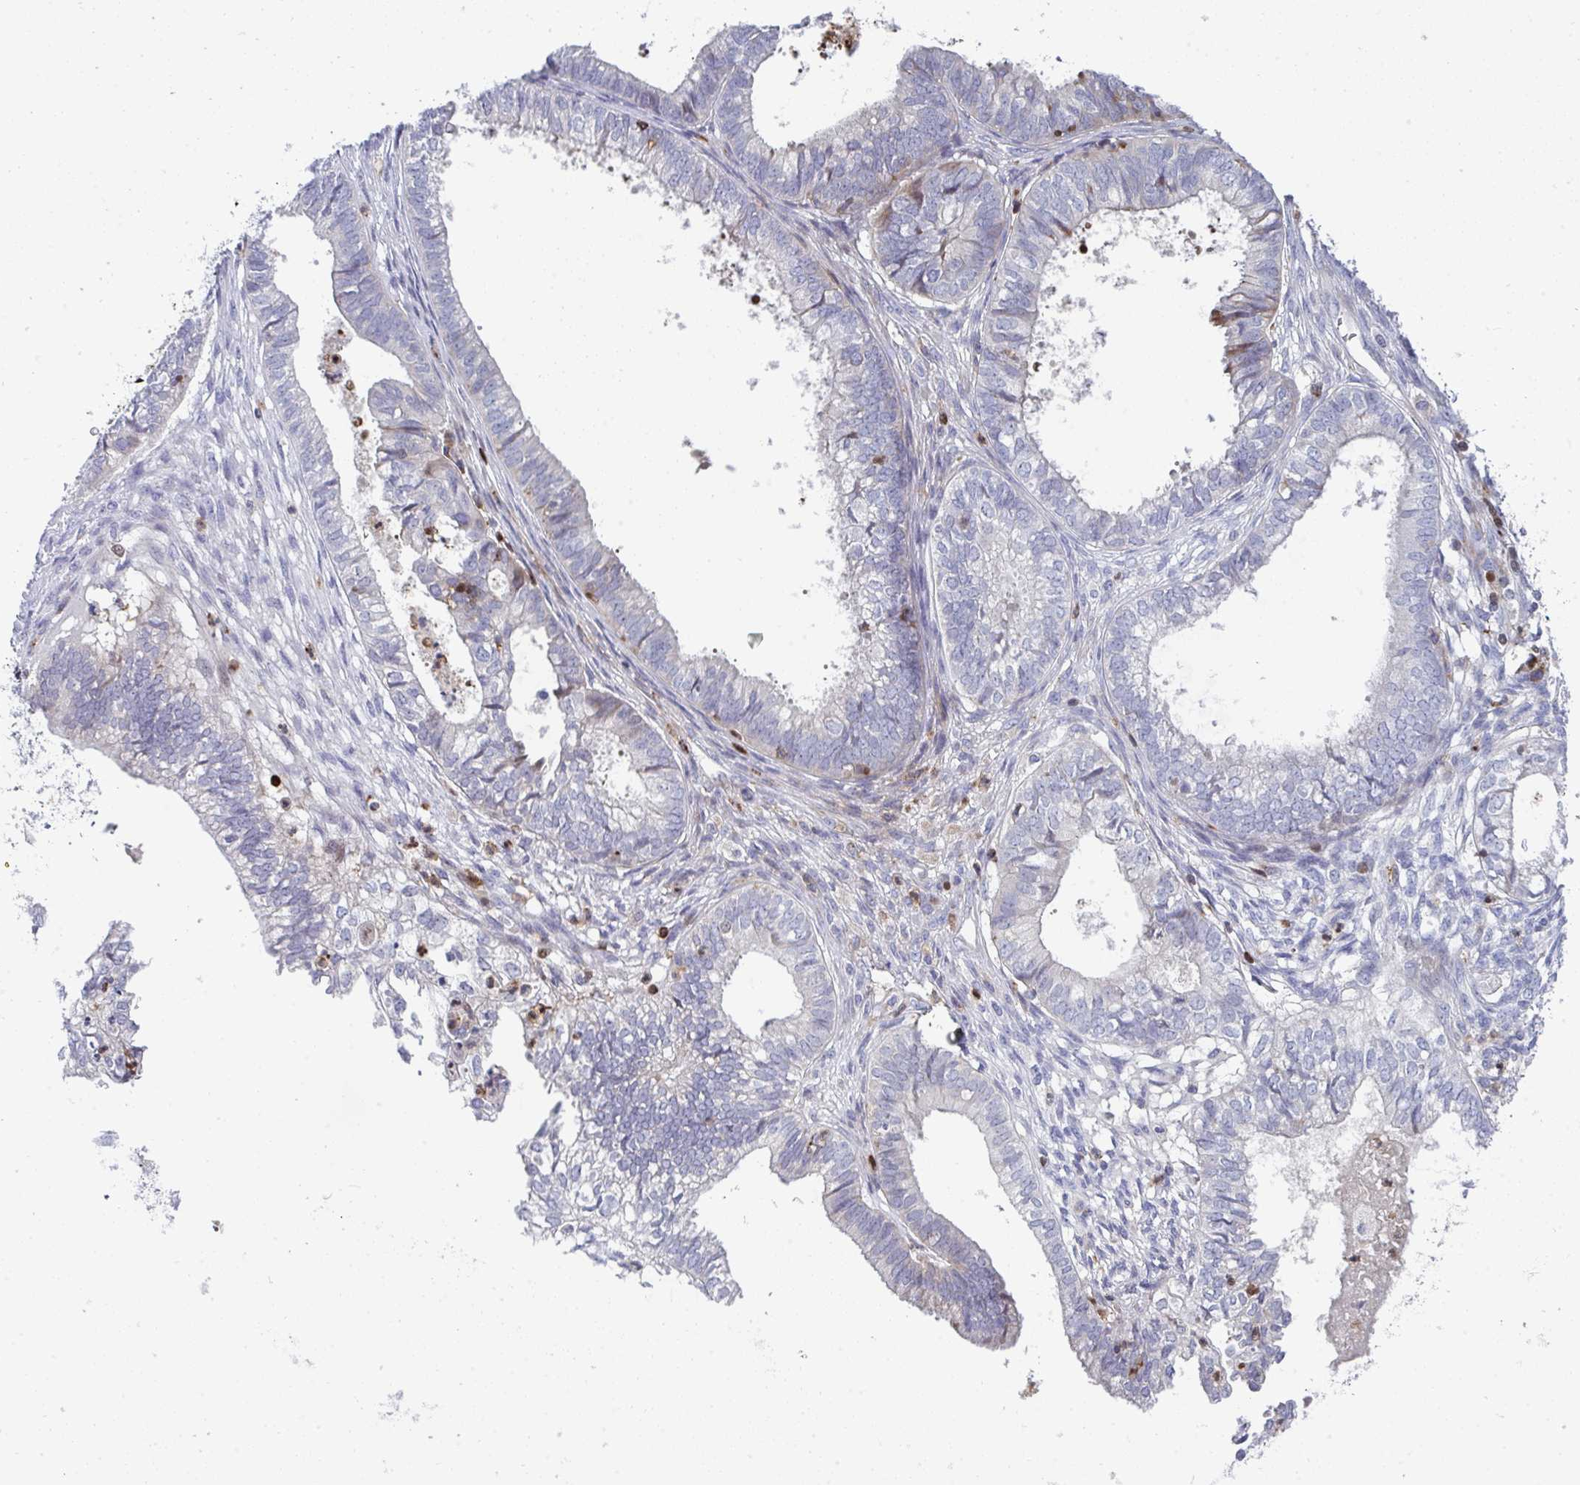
{"staining": {"intensity": "negative", "quantity": "none", "location": "none"}, "tissue": "ovarian cancer", "cell_type": "Tumor cells", "image_type": "cancer", "snomed": [{"axis": "morphology", "description": "Carcinoma, endometroid"}, {"axis": "topography", "description": "Ovary"}], "caption": "IHC histopathology image of neoplastic tissue: ovarian endometroid carcinoma stained with DAB demonstrates no significant protein staining in tumor cells.", "gene": "AOC2", "patient": {"sex": "female", "age": 64}}